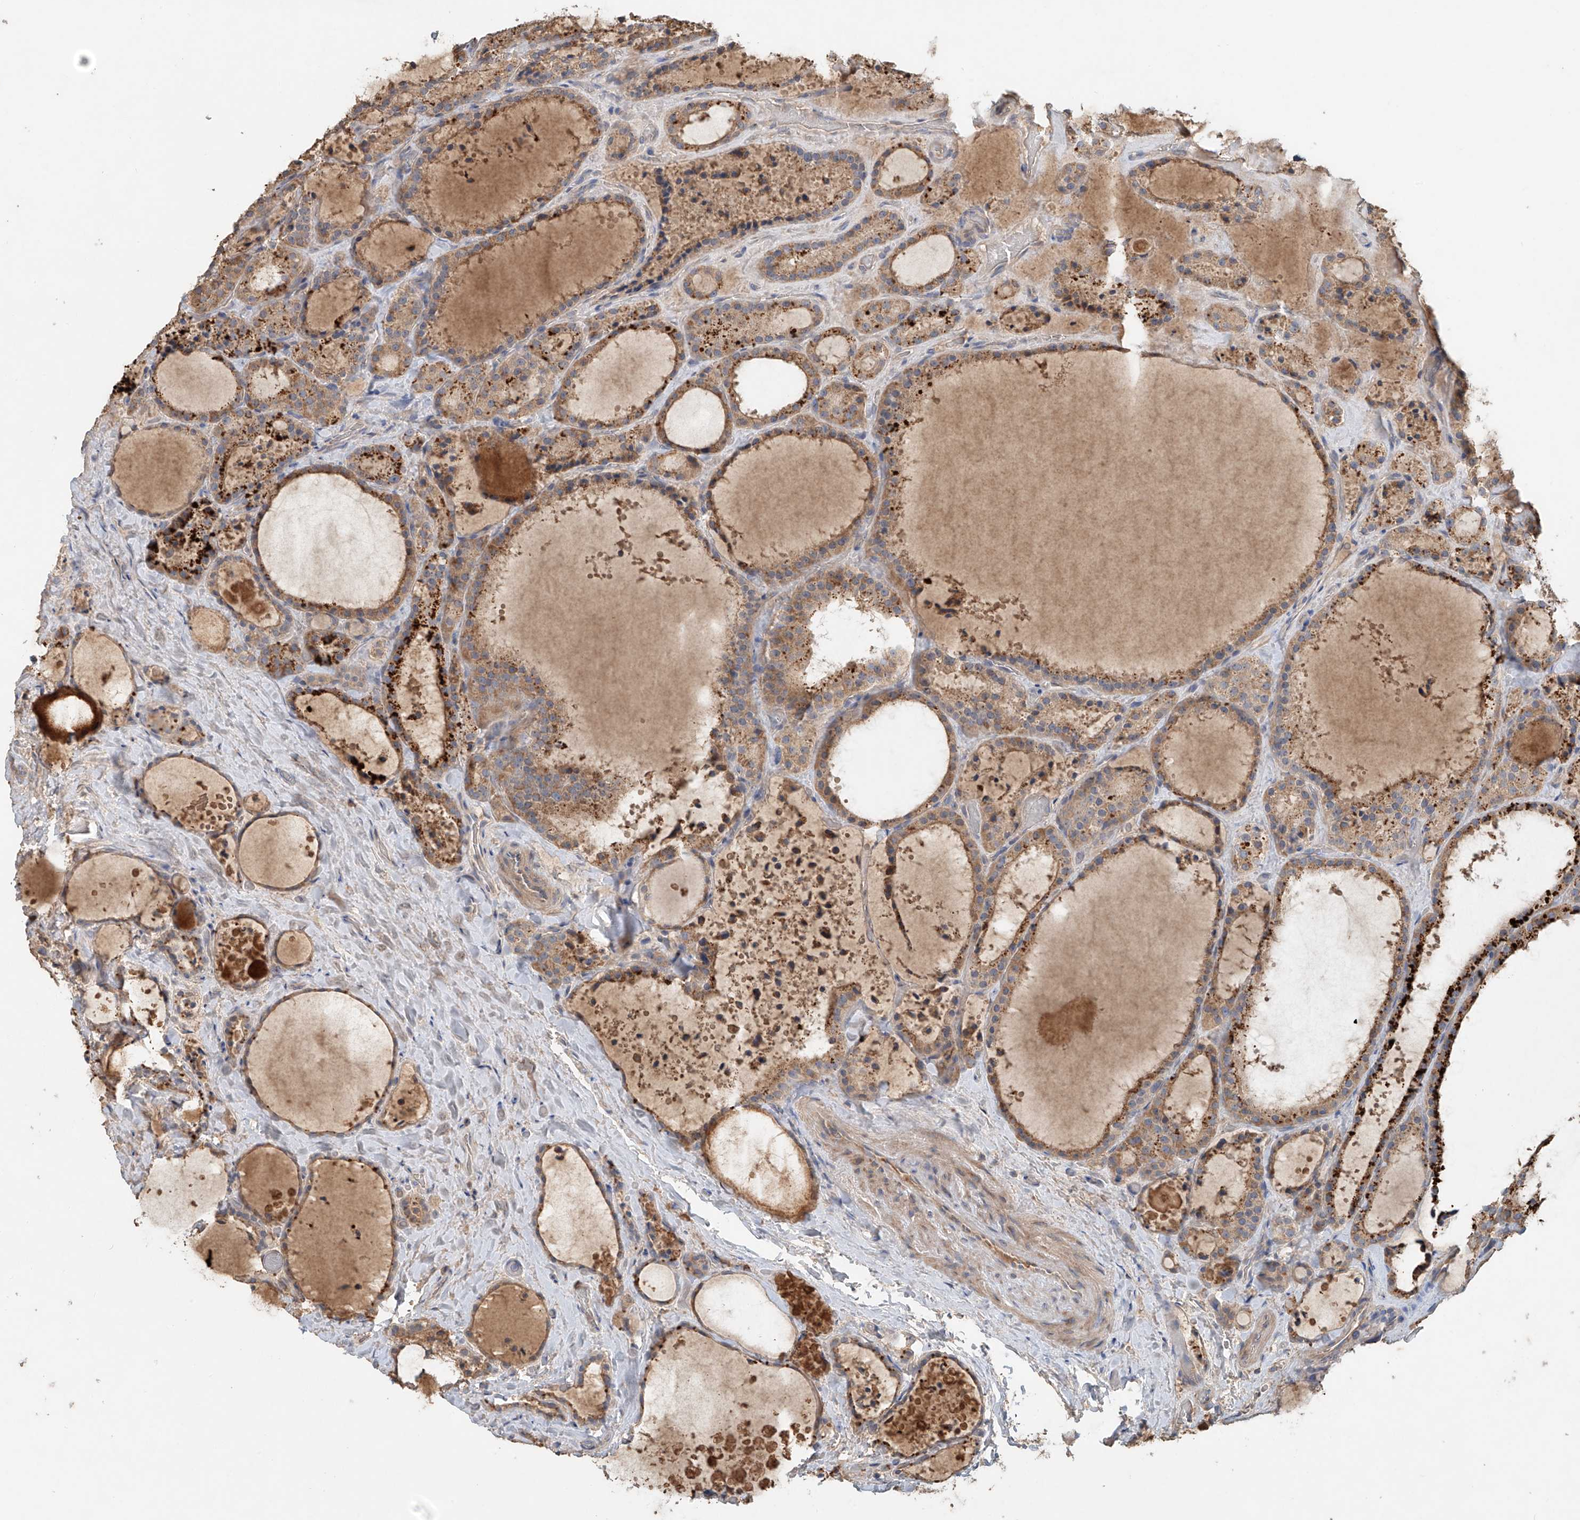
{"staining": {"intensity": "moderate", "quantity": ">75%", "location": "cytoplasmic/membranous"}, "tissue": "thyroid cancer", "cell_type": "Tumor cells", "image_type": "cancer", "snomed": [{"axis": "morphology", "description": "Papillary adenocarcinoma, NOS"}, {"axis": "topography", "description": "Thyroid gland"}], "caption": "DAB (3,3'-diaminobenzidine) immunohistochemical staining of thyroid cancer demonstrates moderate cytoplasmic/membranous protein expression in about >75% of tumor cells.", "gene": "GNB1L", "patient": {"sex": "male", "age": 77}}